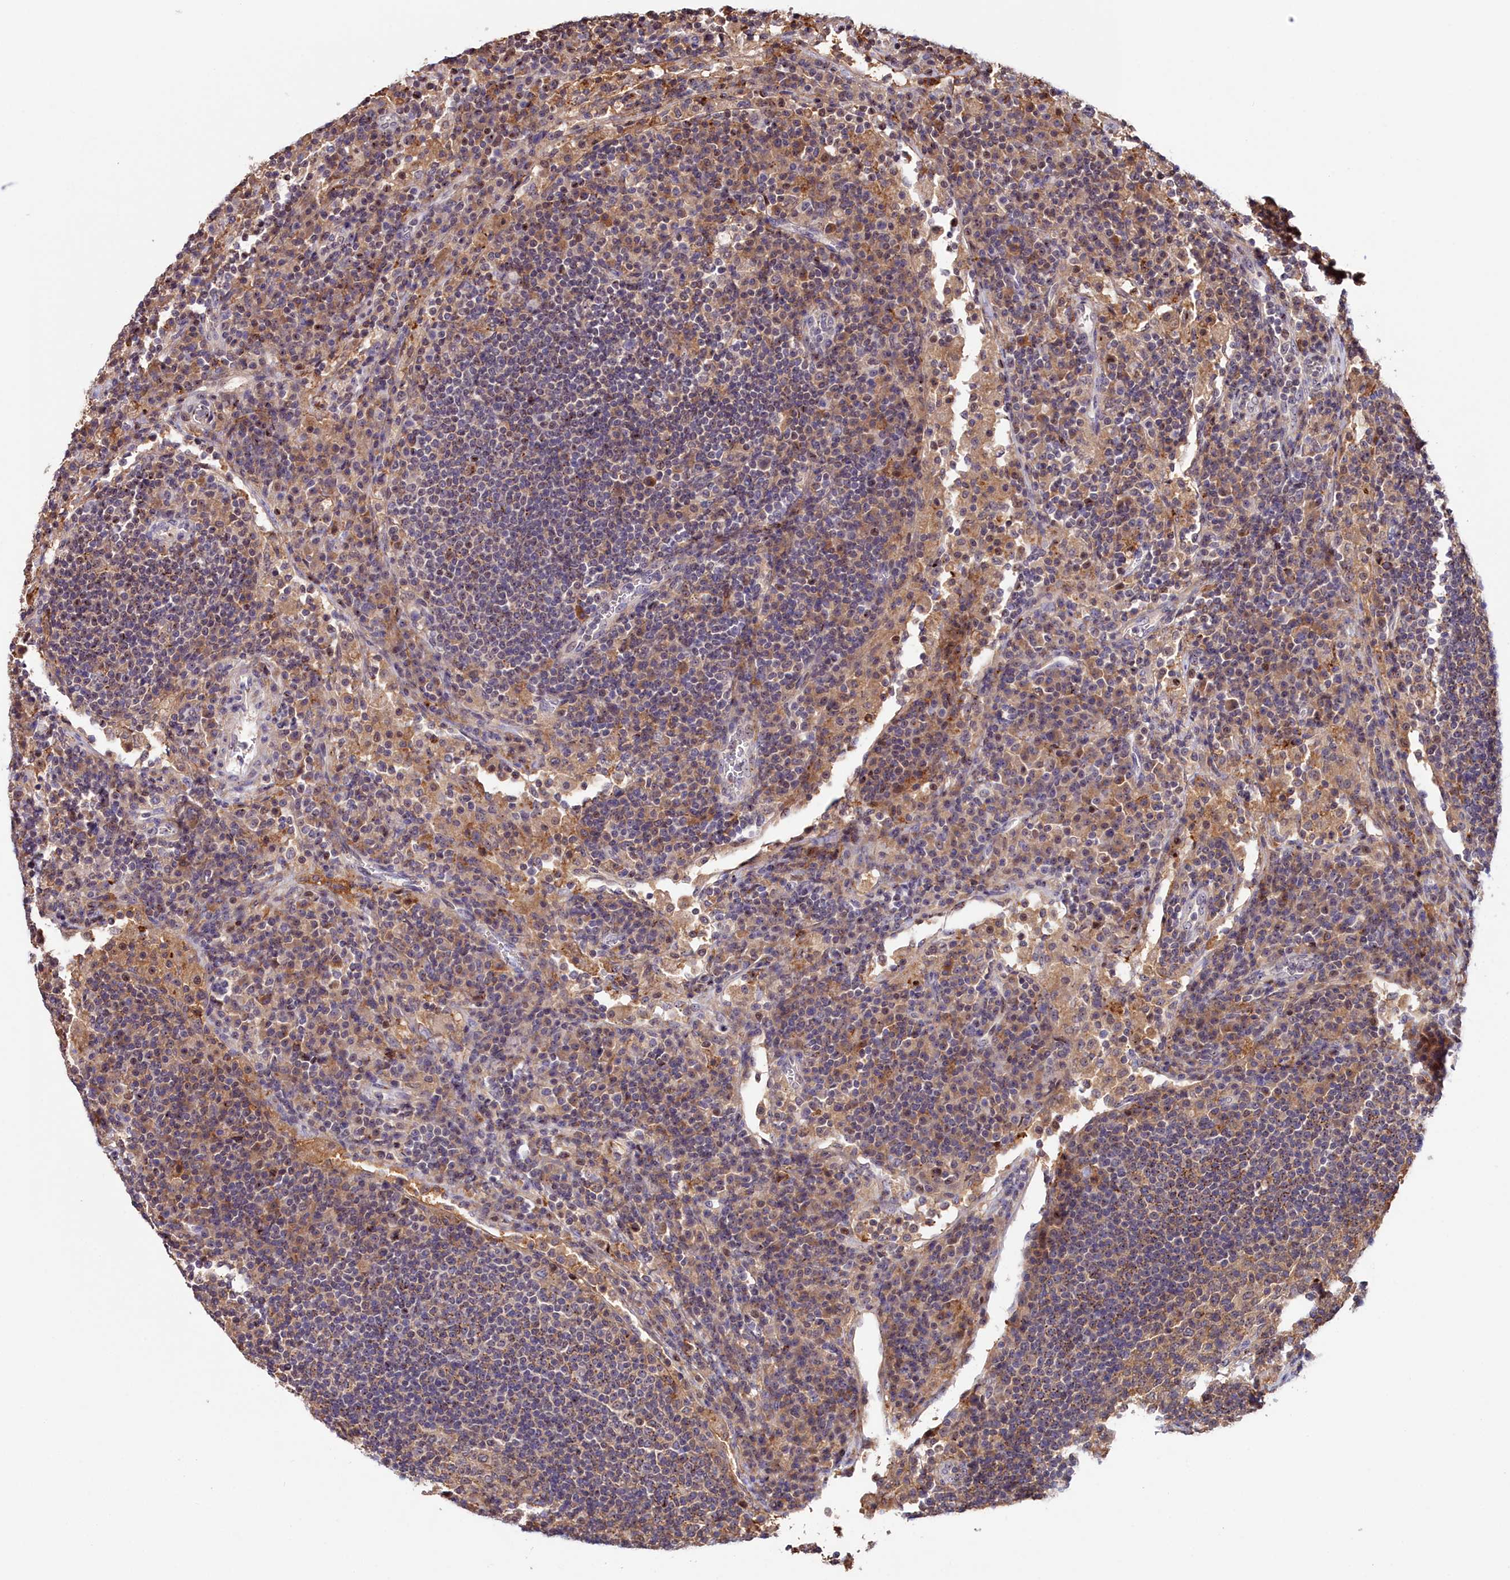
{"staining": {"intensity": "weak", "quantity": "25%-75%", "location": "cytoplasmic/membranous"}, "tissue": "lymph node", "cell_type": "Germinal center cells", "image_type": "normal", "snomed": [{"axis": "morphology", "description": "Normal tissue, NOS"}, {"axis": "topography", "description": "Lymph node"}], "caption": "Approximately 25%-75% of germinal center cells in unremarkable lymph node display weak cytoplasmic/membranous protein positivity as visualized by brown immunohistochemical staining.", "gene": "NEURL4", "patient": {"sex": "female", "age": 53}}